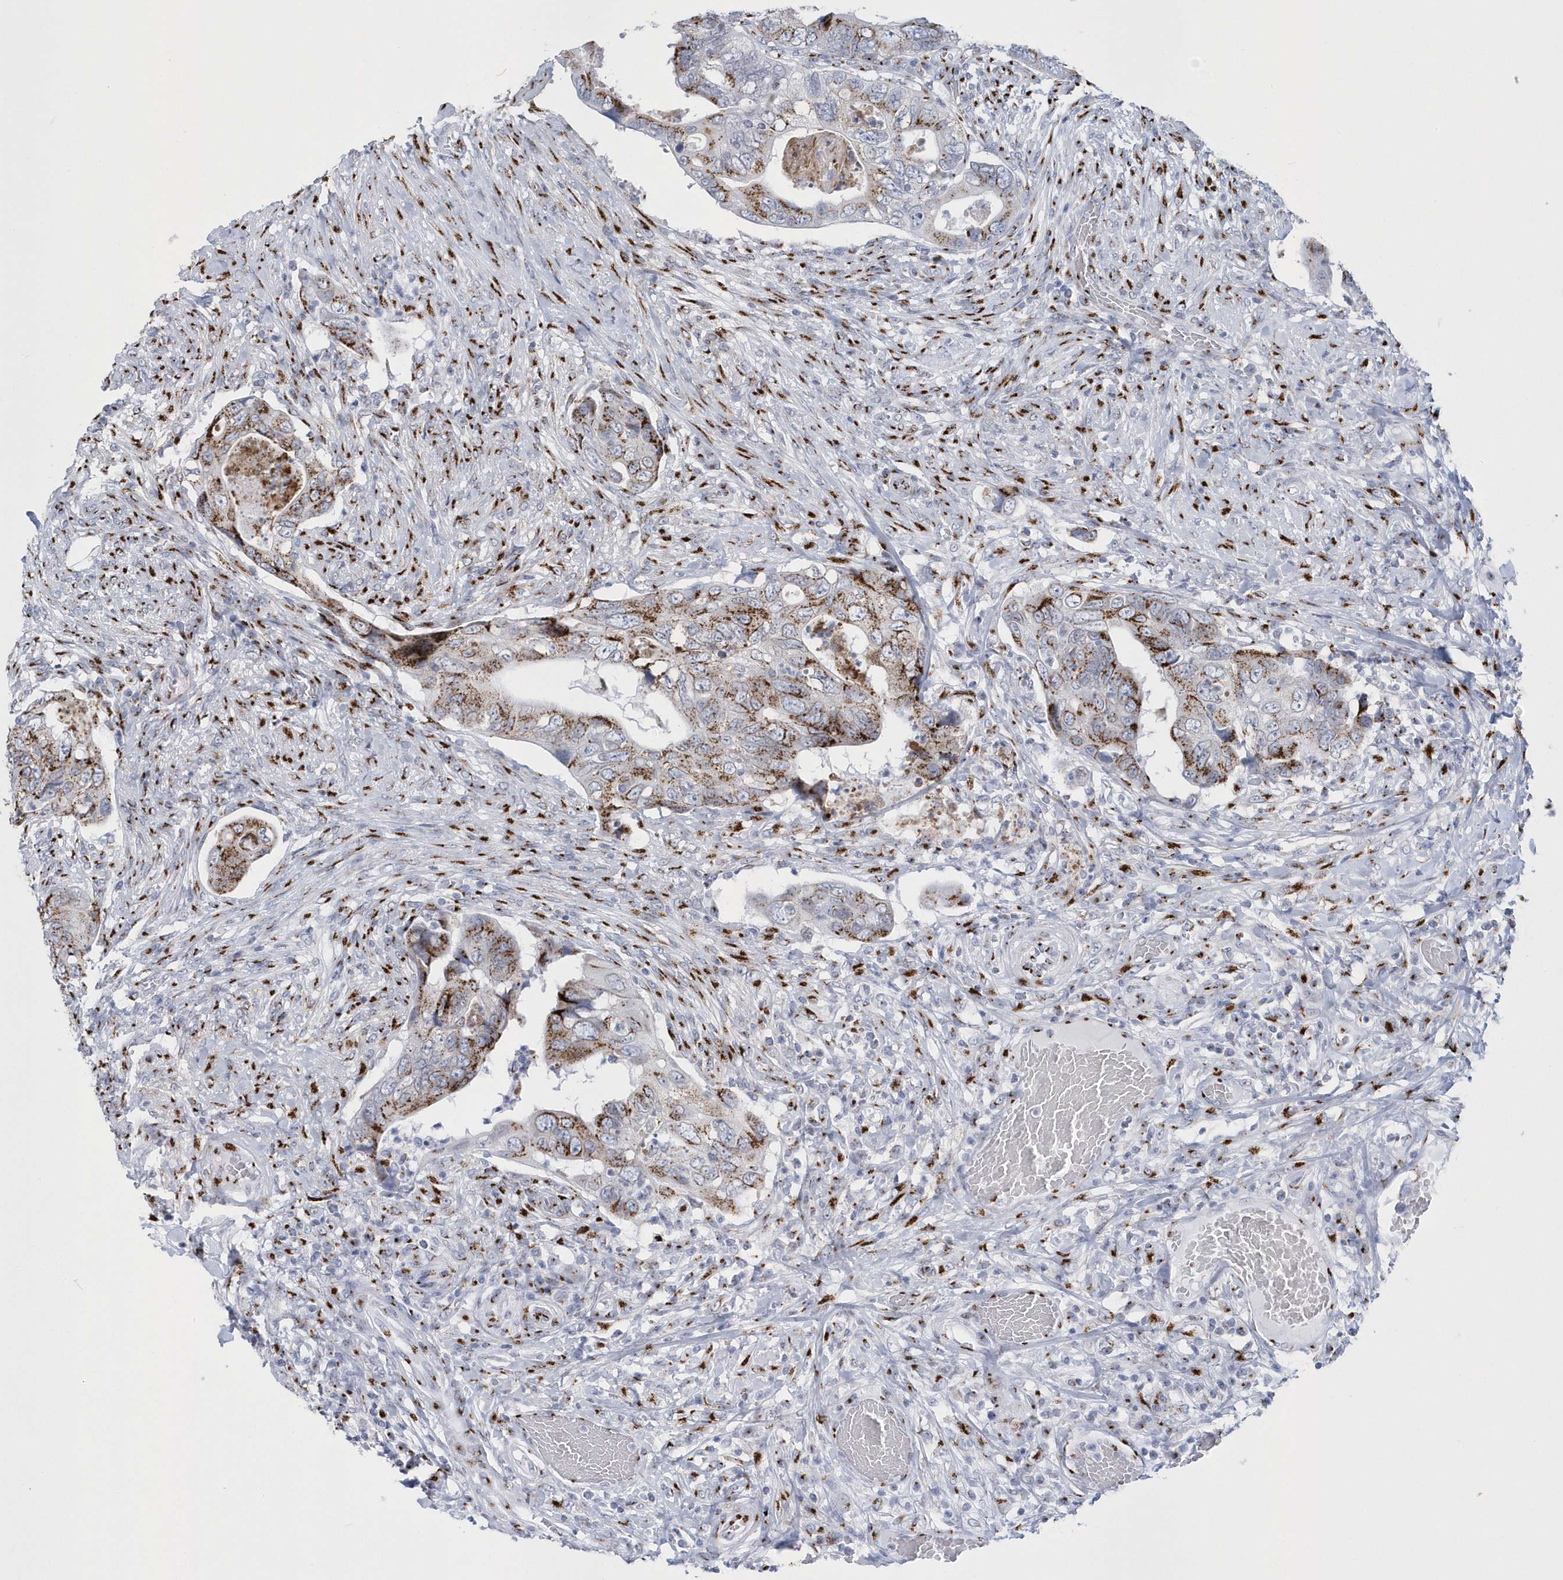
{"staining": {"intensity": "moderate", "quantity": ">75%", "location": "cytoplasmic/membranous"}, "tissue": "colorectal cancer", "cell_type": "Tumor cells", "image_type": "cancer", "snomed": [{"axis": "morphology", "description": "Adenocarcinoma, NOS"}, {"axis": "topography", "description": "Rectum"}], "caption": "This histopathology image demonstrates immunohistochemistry (IHC) staining of colorectal cancer (adenocarcinoma), with medium moderate cytoplasmic/membranous staining in about >75% of tumor cells.", "gene": "SLX9", "patient": {"sex": "male", "age": 63}}